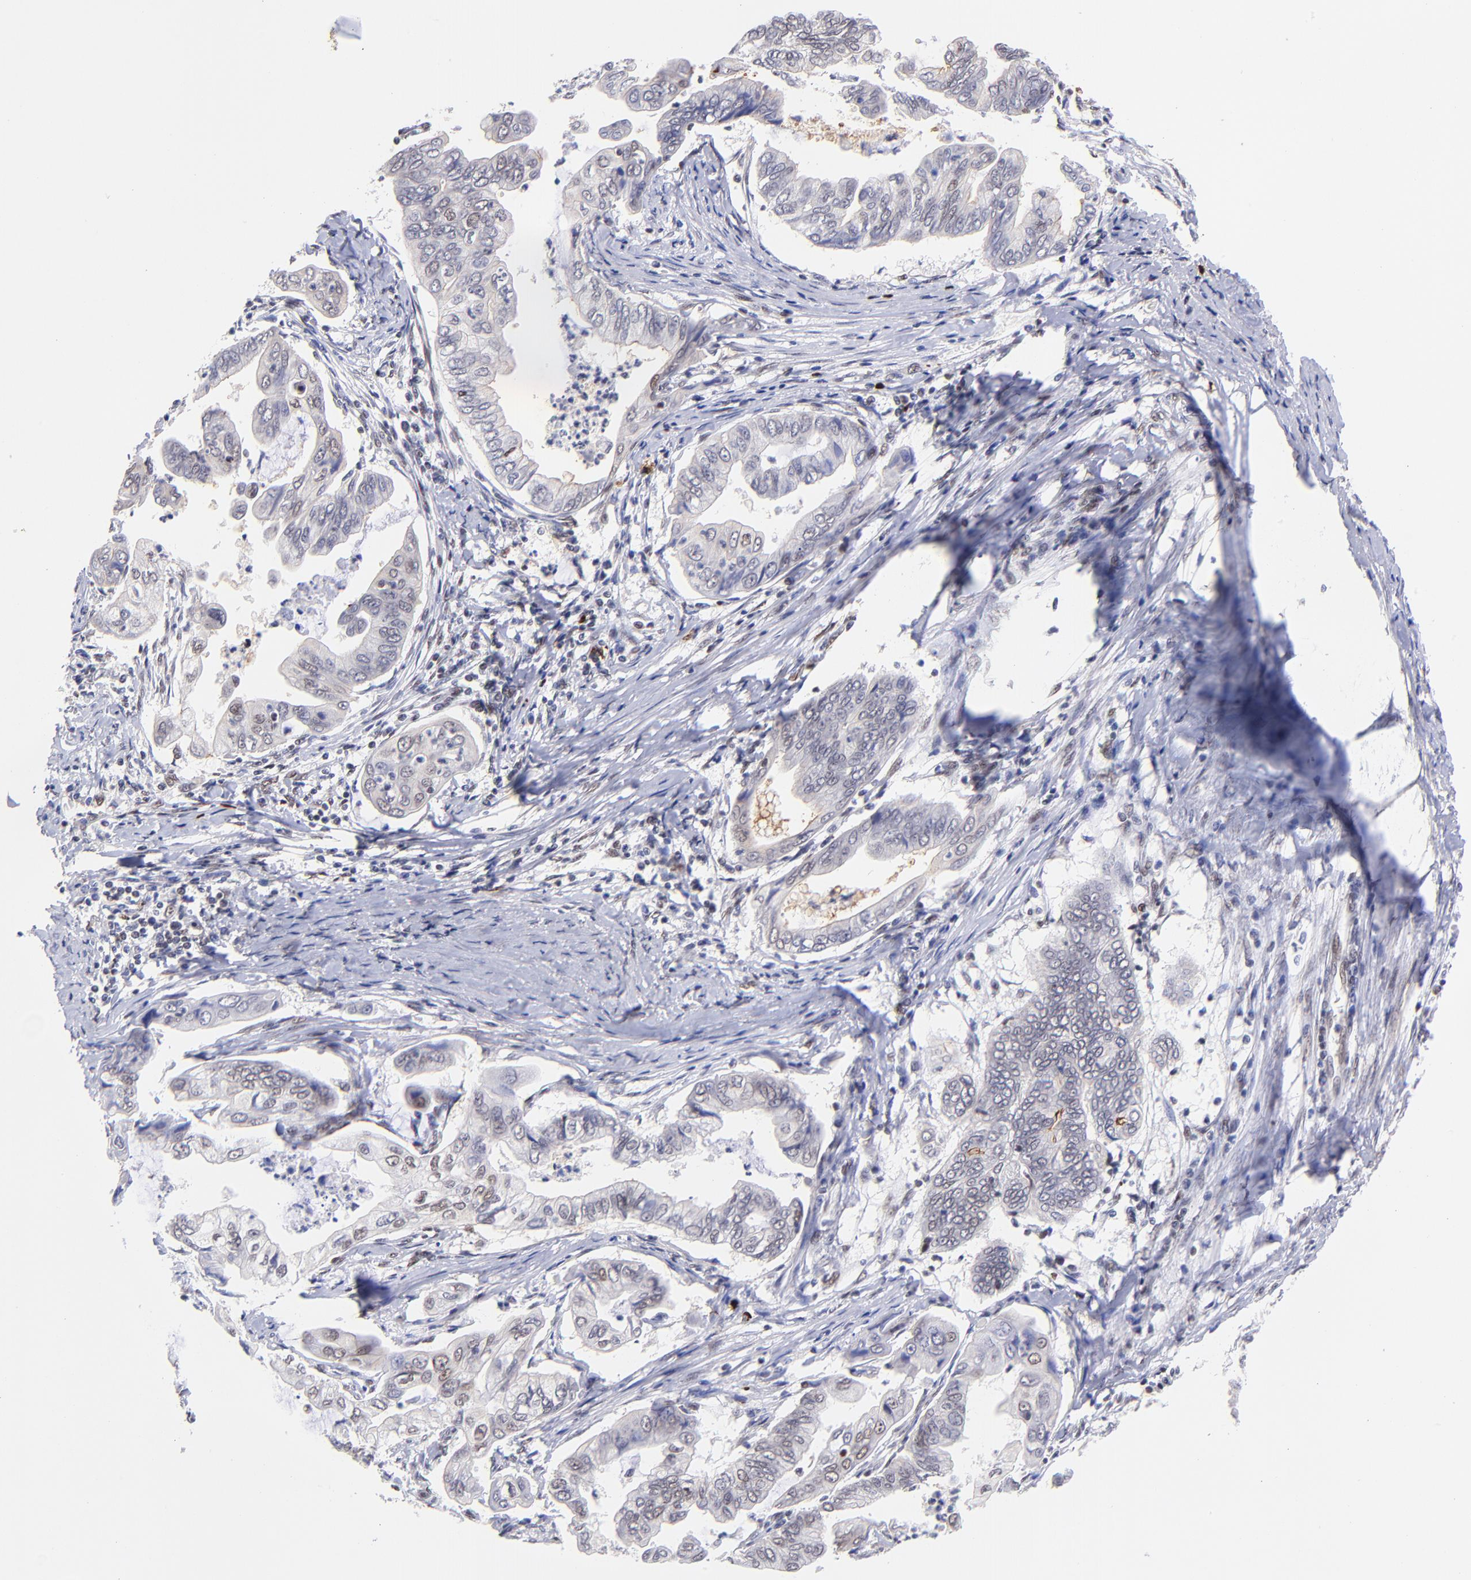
{"staining": {"intensity": "weak", "quantity": ">75%", "location": "nuclear"}, "tissue": "stomach cancer", "cell_type": "Tumor cells", "image_type": "cancer", "snomed": [{"axis": "morphology", "description": "Adenocarcinoma, NOS"}, {"axis": "topography", "description": "Stomach, upper"}], "caption": "Protein staining reveals weak nuclear staining in approximately >75% of tumor cells in stomach cancer (adenocarcinoma). (Brightfield microscopy of DAB IHC at high magnification).", "gene": "MIDEAS", "patient": {"sex": "male", "age": 80}}